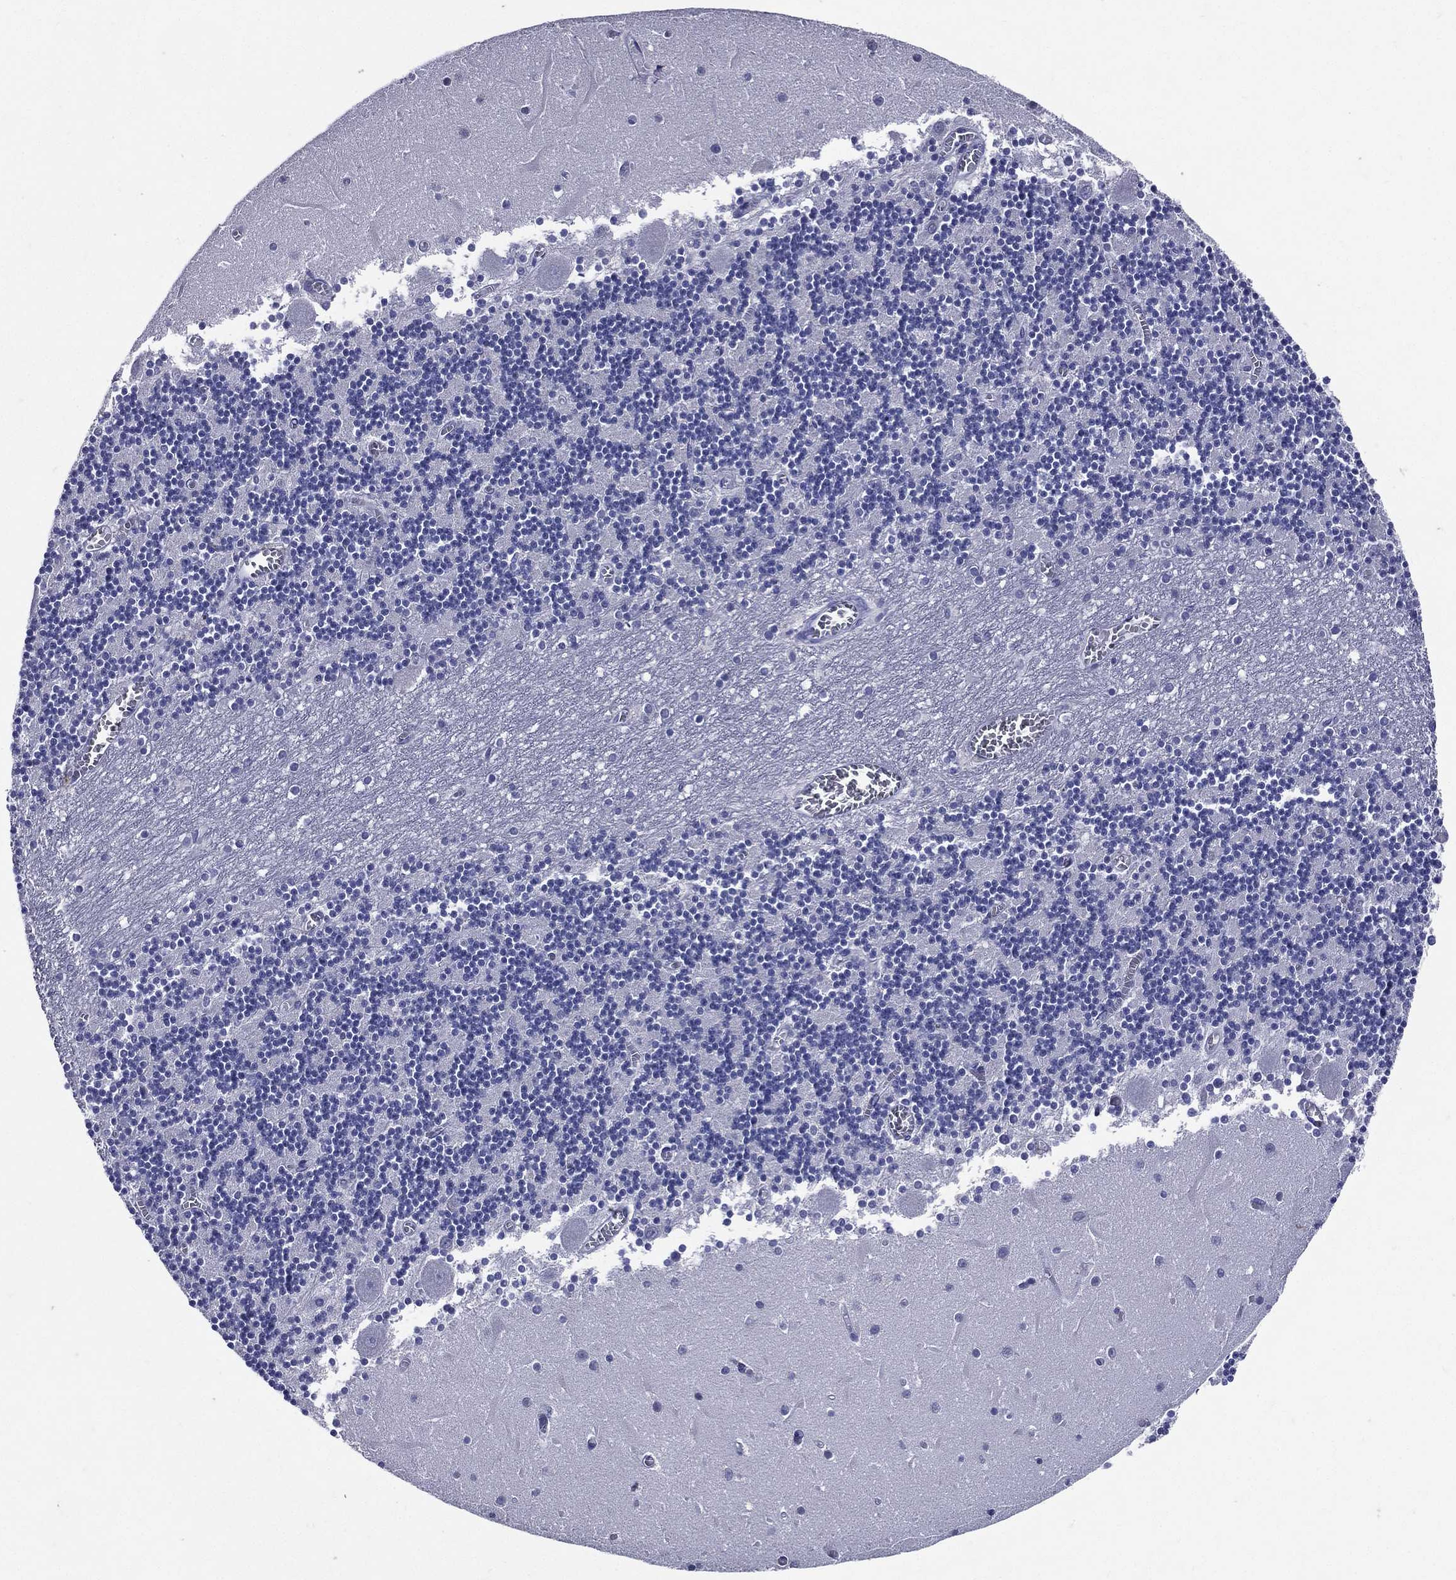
{"staining": {"intensity": "negative", "quantity": "none", "location": "none"}, "tissue": "cerebellum", "cell_type": "Cells in granular layer", "image_type": "normal", "snomed": [{"axis": "morphology", "description": "Normal tissue, NOS"}, {"axis": "topography", "description": "Cerebellum"}], "caption": "There is no significant expression in cells in granular layer of cerebellum. (DAB (3,3'-diaminobenzidine) immunohistochemistry (IHC), high magnification).", "gene": "TGM1", "patient": {"sex": "female", "age": 28}}